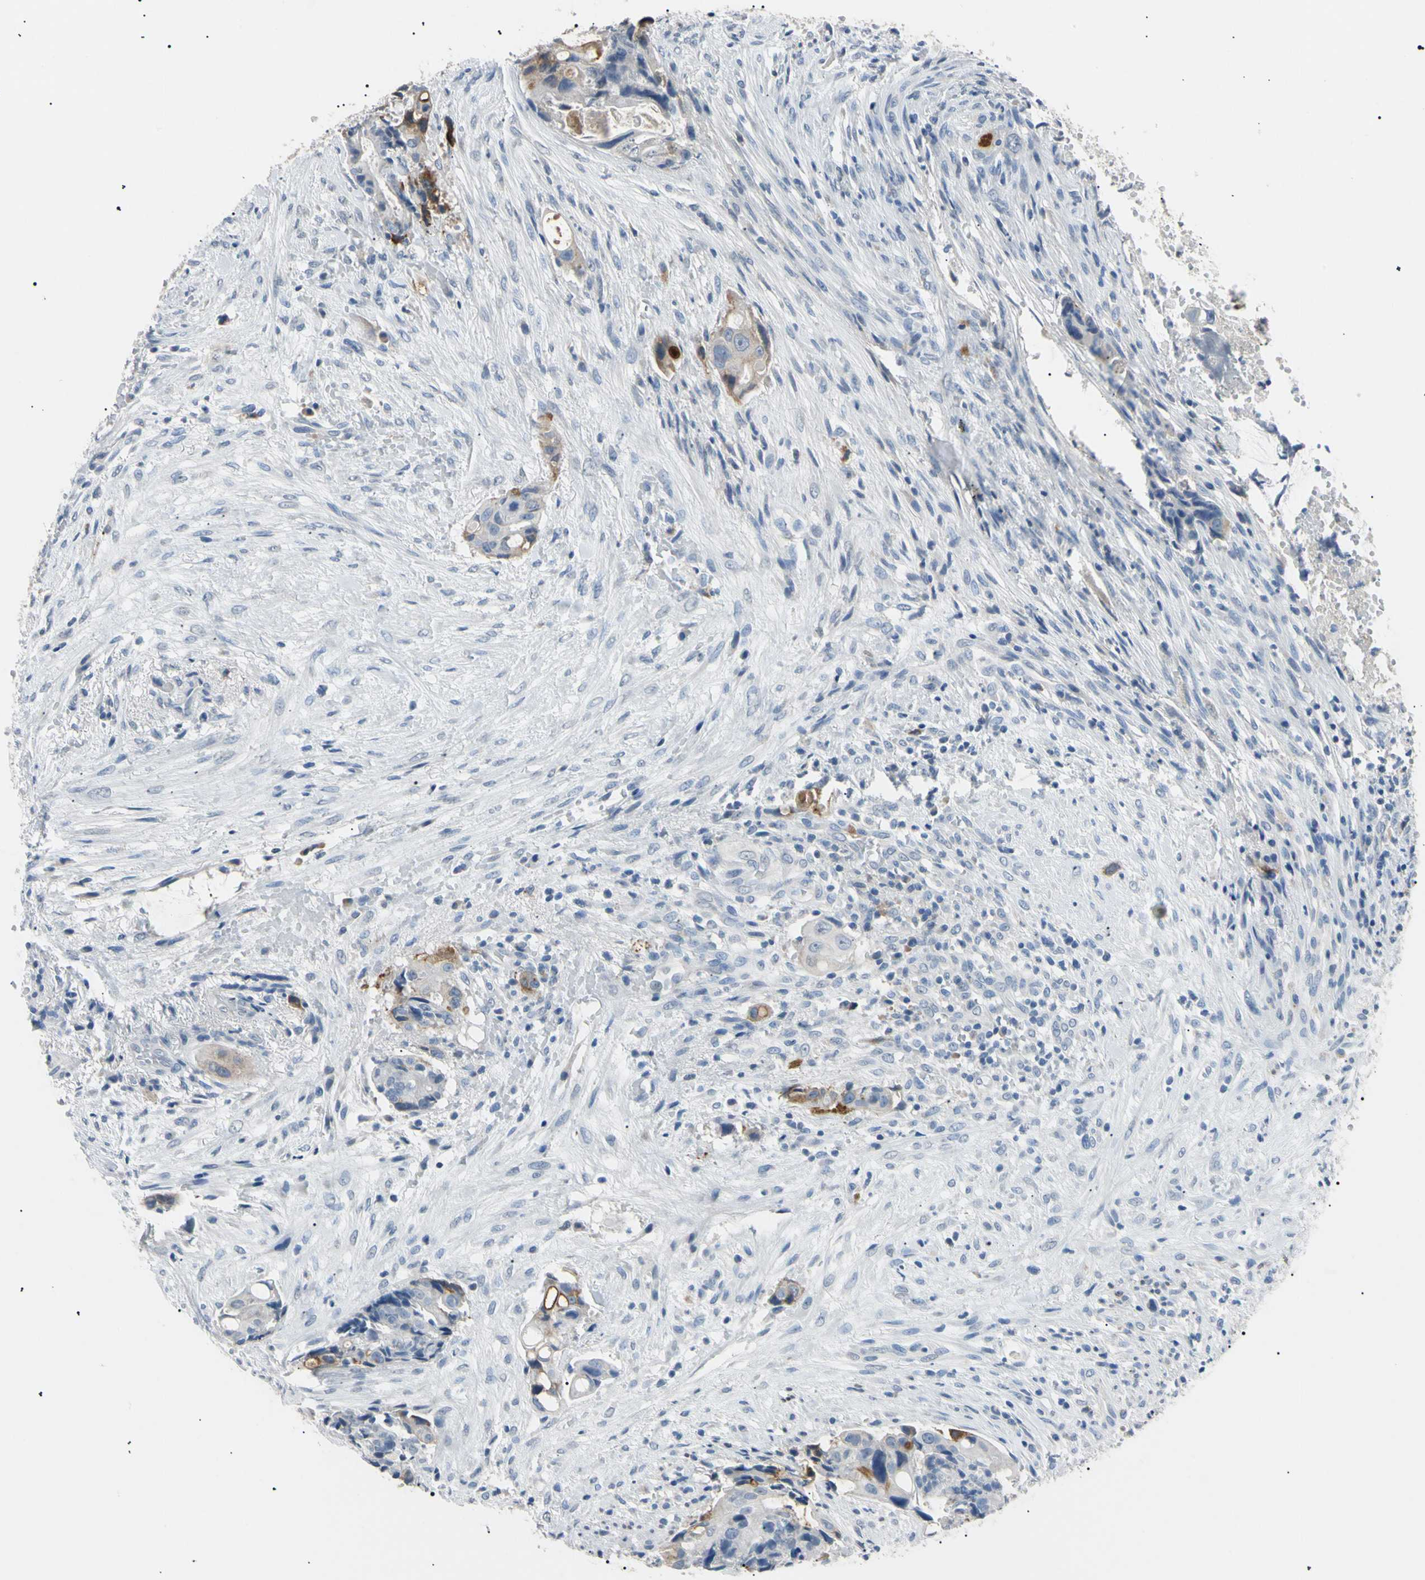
{"staining": {"intensity": "weak", "quantity": "<25%", "location": "cytoplasmic/membranous"}, "tissue": "colorectal cancer", "cell_type": "Tumor cells", "image_type": "cancer", "snomed": [{"axis": "morphology", "description": "Adenocarcinoma, NOS"}, {"axis": "topography", "description": "Colon"}], "caption": "Protein analysis of colorectal cancer exhibits no significant expression in tumor cells.", "gene": "CGB3", "patient": {"sex": "female", "age": 11}}